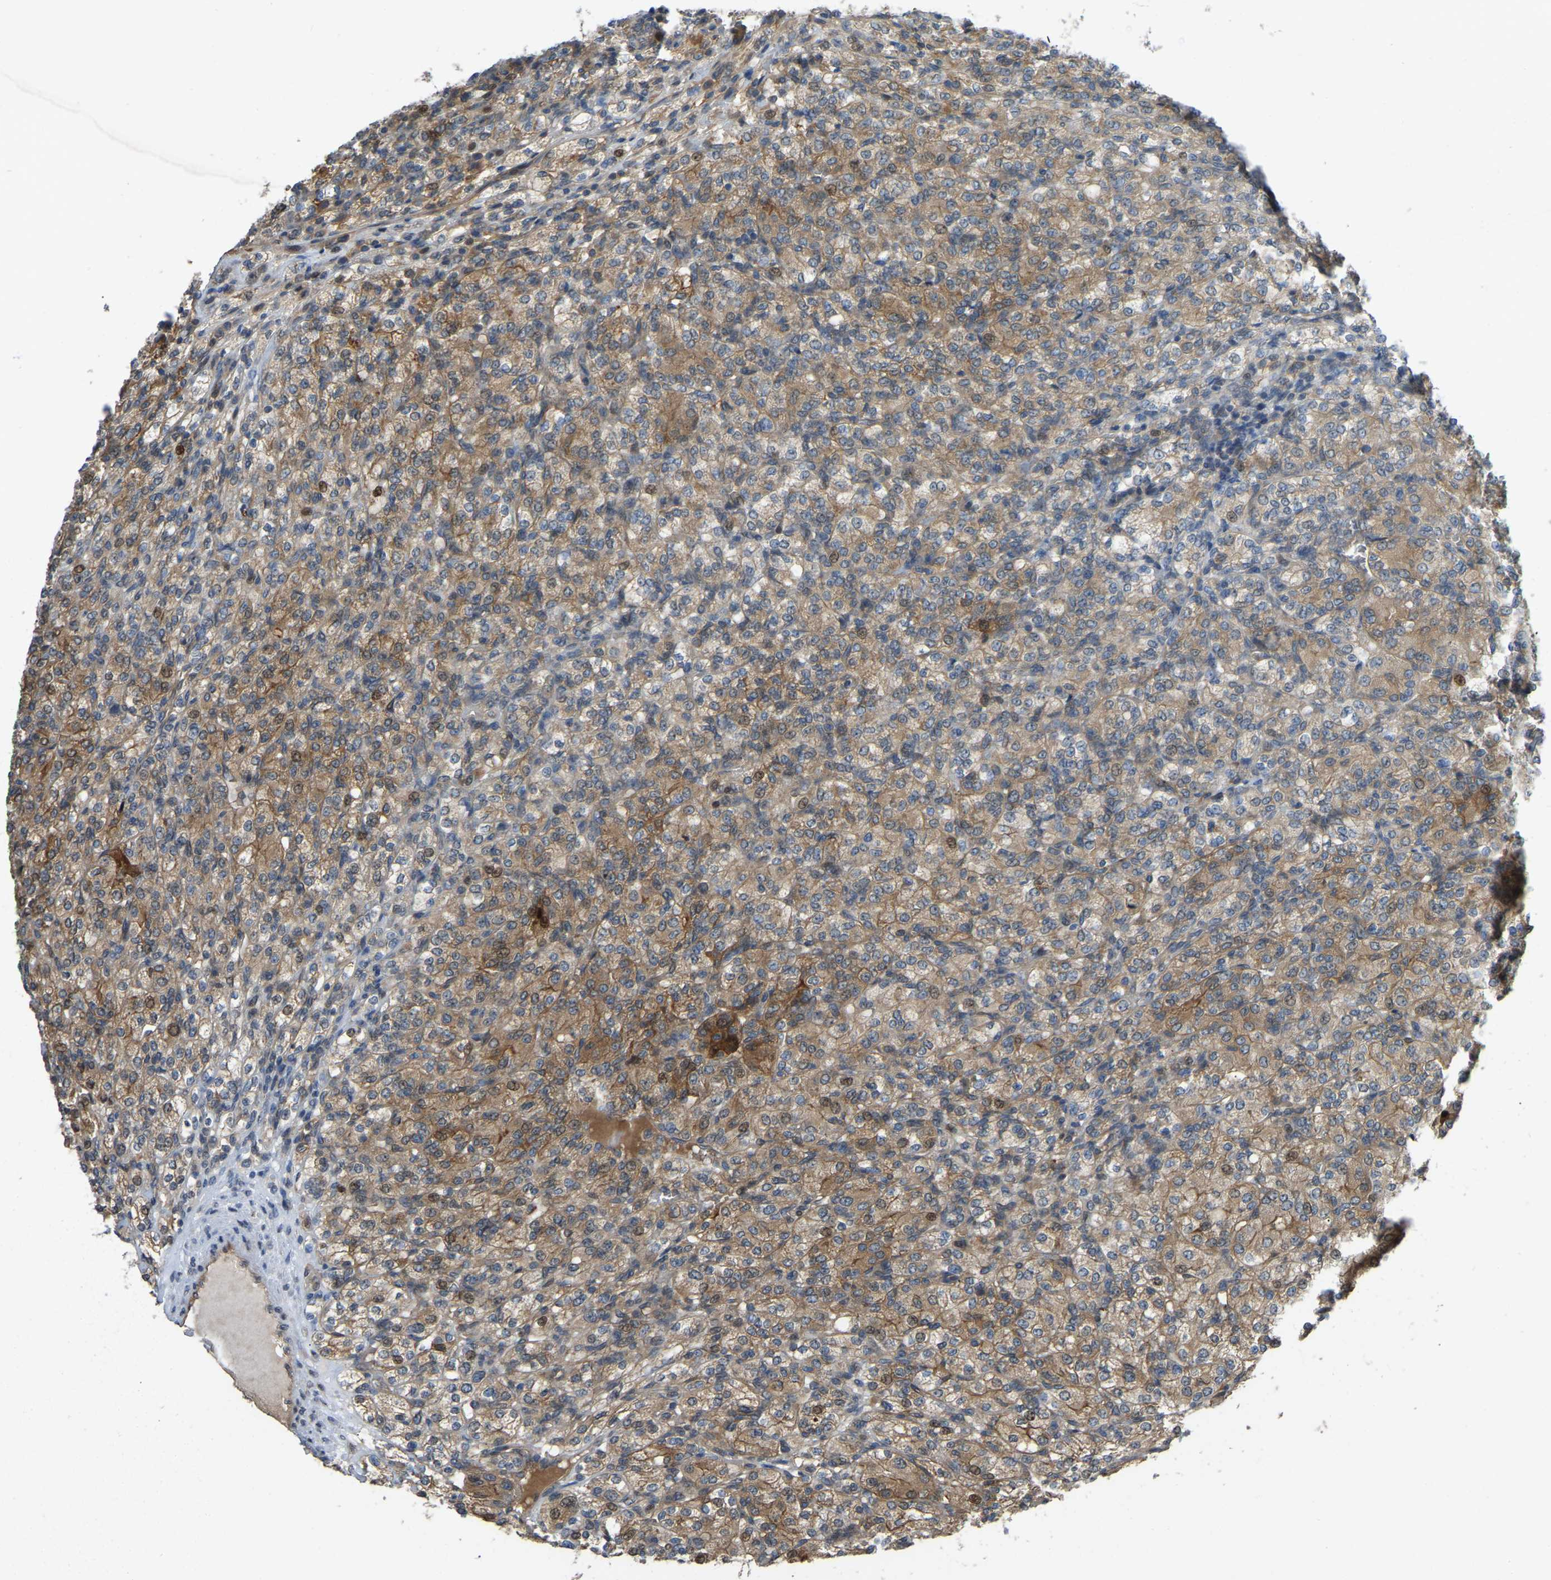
{"staining": {"intensity": "moderate", "quantity": ">75%", "location": "cytoplasmic/membranous"}, "tissue": "renal cancer", "cell_type": "Tumor cells", "image_type": "cancer", "snomed": [{"axis": "morphology", "description": "Adenocarcinoma, NOS"}, {"axis": "topography", "description": "Kidney"}], "caption": "Immunohistochemical staining of human renal cancer (adenocarcinoma) shows medium levels of moderate cytoplasmic/membranous staining in approximately >75% of tumor cells.", "gene": "C21orf91", "patient": {"sex": "male", "age": 77}}